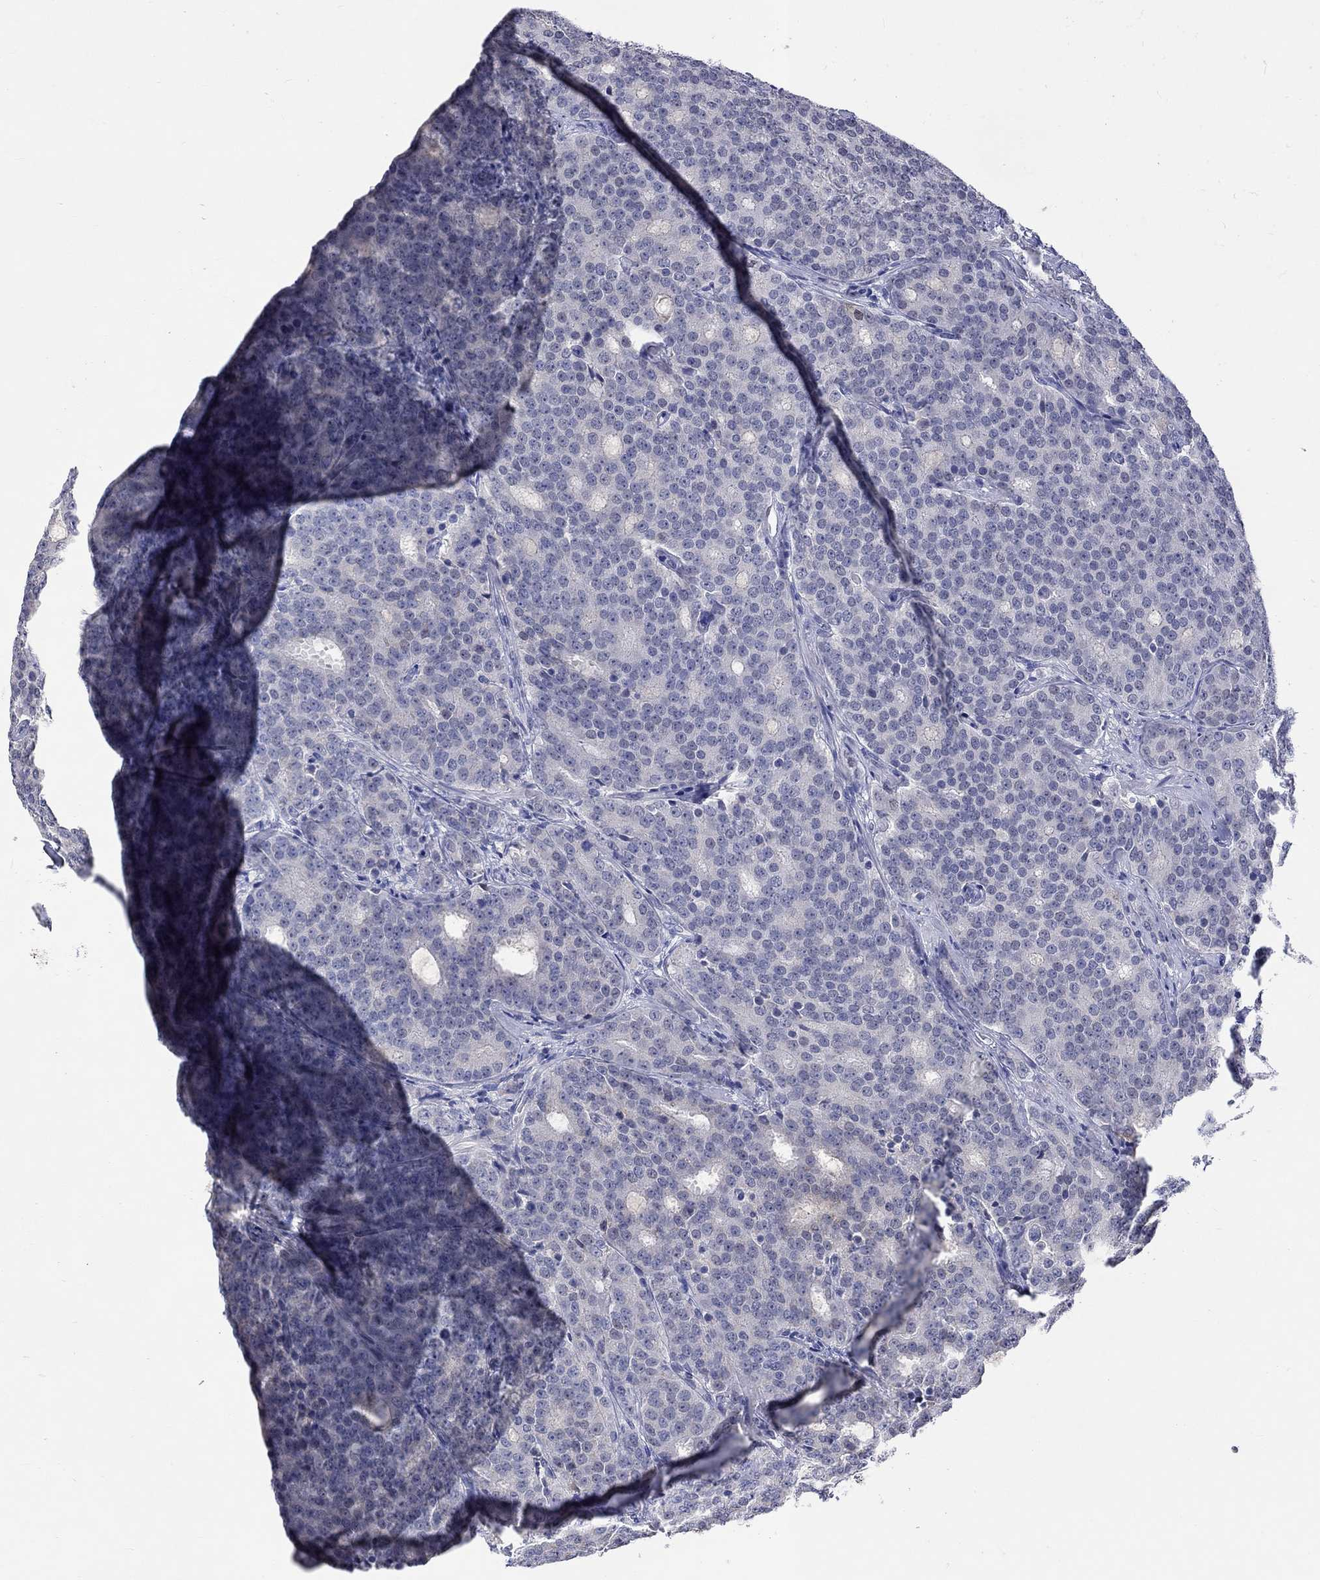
{"staining": {"intensity": "negative", "quantity": "none", "location": "none"}, "tissue": "prostate cancer", "cell_type": "Tumor cells", "image_type": "cancer", "snomed": [{"axis": "morphology", "description": "Adenocarcinoma, NOS"}, {"axis": "topography", "description": "Prostate"}], "caption": "The immunohistochemistry micrograph has no significant expression in tumor cells of adenocarcinoma (prostate) tissue.", "gene": "LRFN4", "patient": {"sex": "male", "age": 71}}